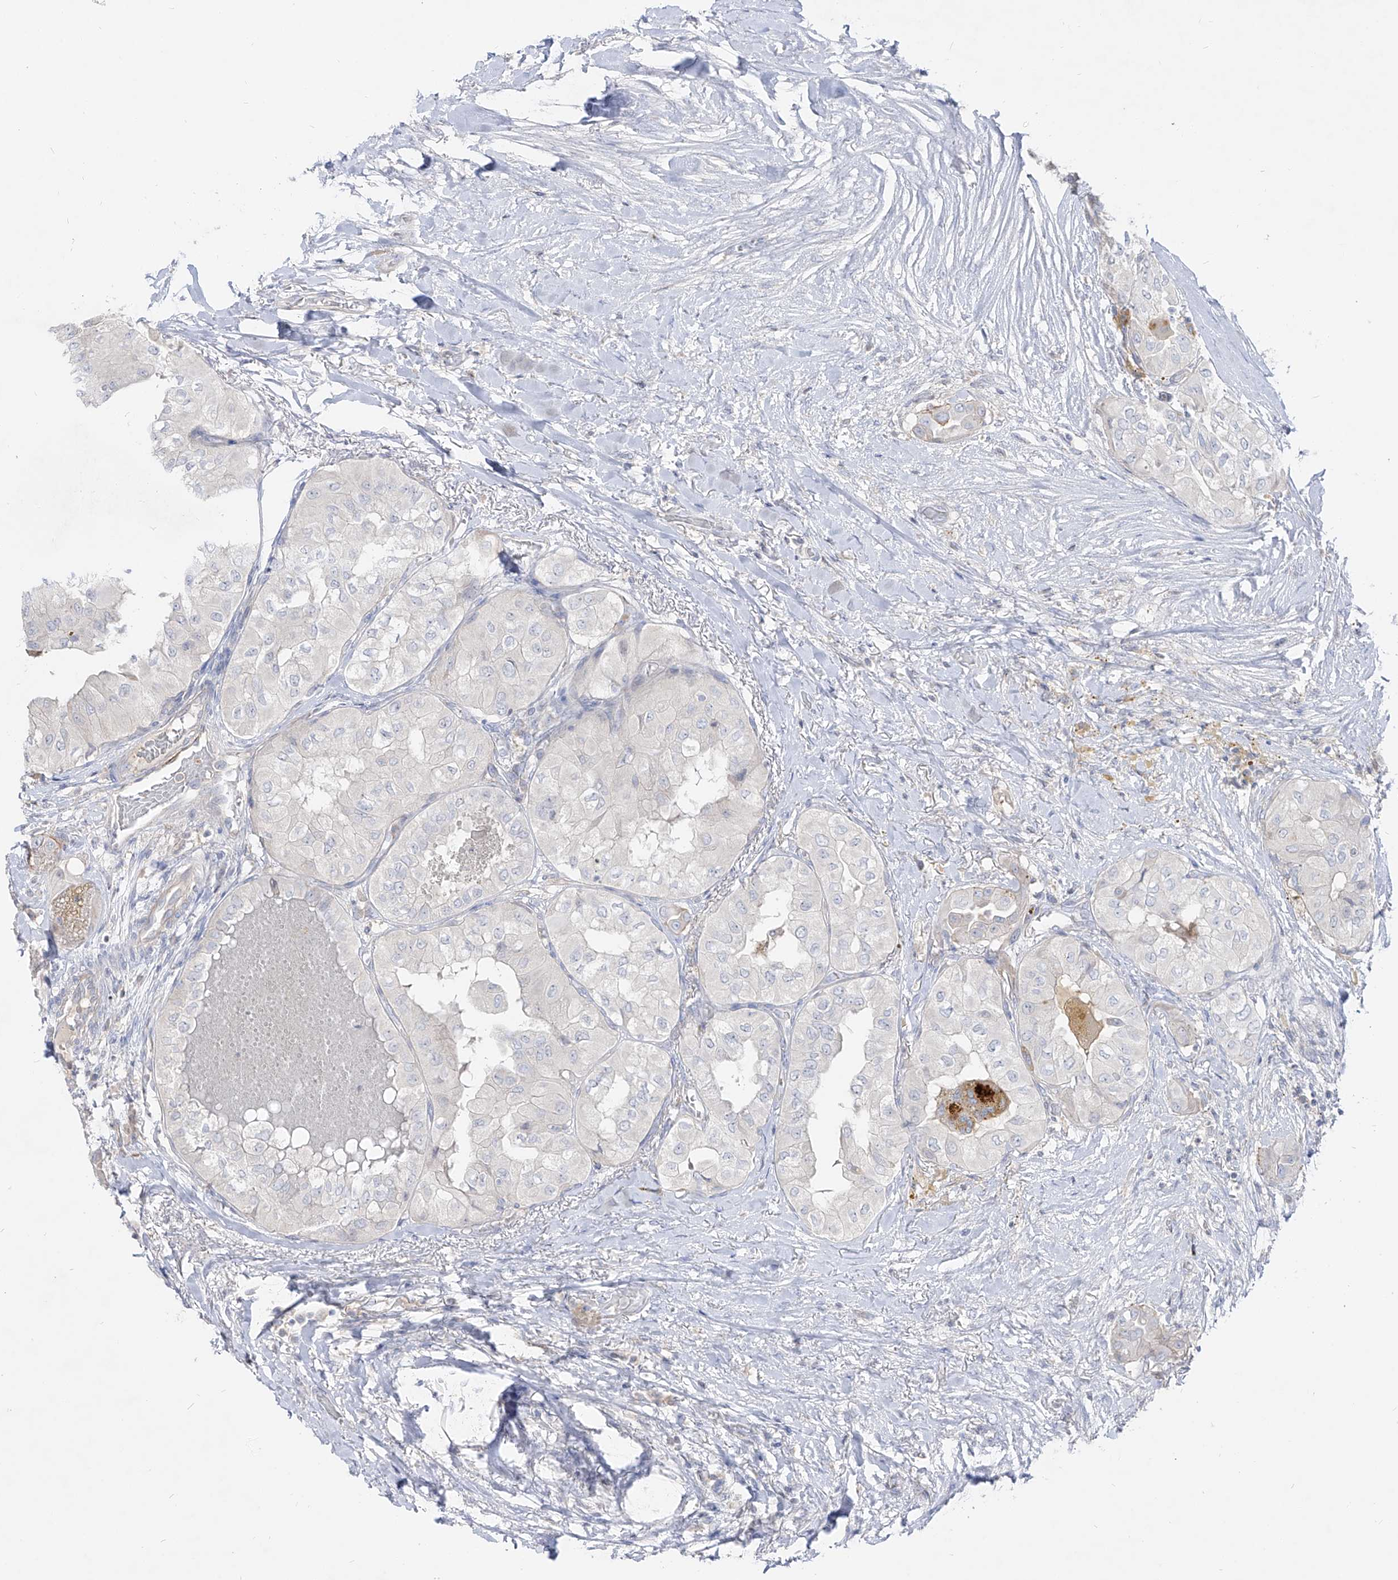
{"staining": {"intensity": "negative", "quantity": "none", "location": "none"}, "tissue": "thyroid cancer", "cell_type": "Tumor cells", "image_type": "cancer", "snomed": [{"axis": "morphology", "description": "Papillary adenocarcinoma, NOS"}, {"axis": "topography", "description": "Thyroid gland"}], "caption": "Immunohistochemistry micrograph of thyroid cancer stained for a protein (brown), which demonstrates no expression in tumor cells.", "gene": "RBFOX3", "patient": {"sex": "female", "age": 59}}